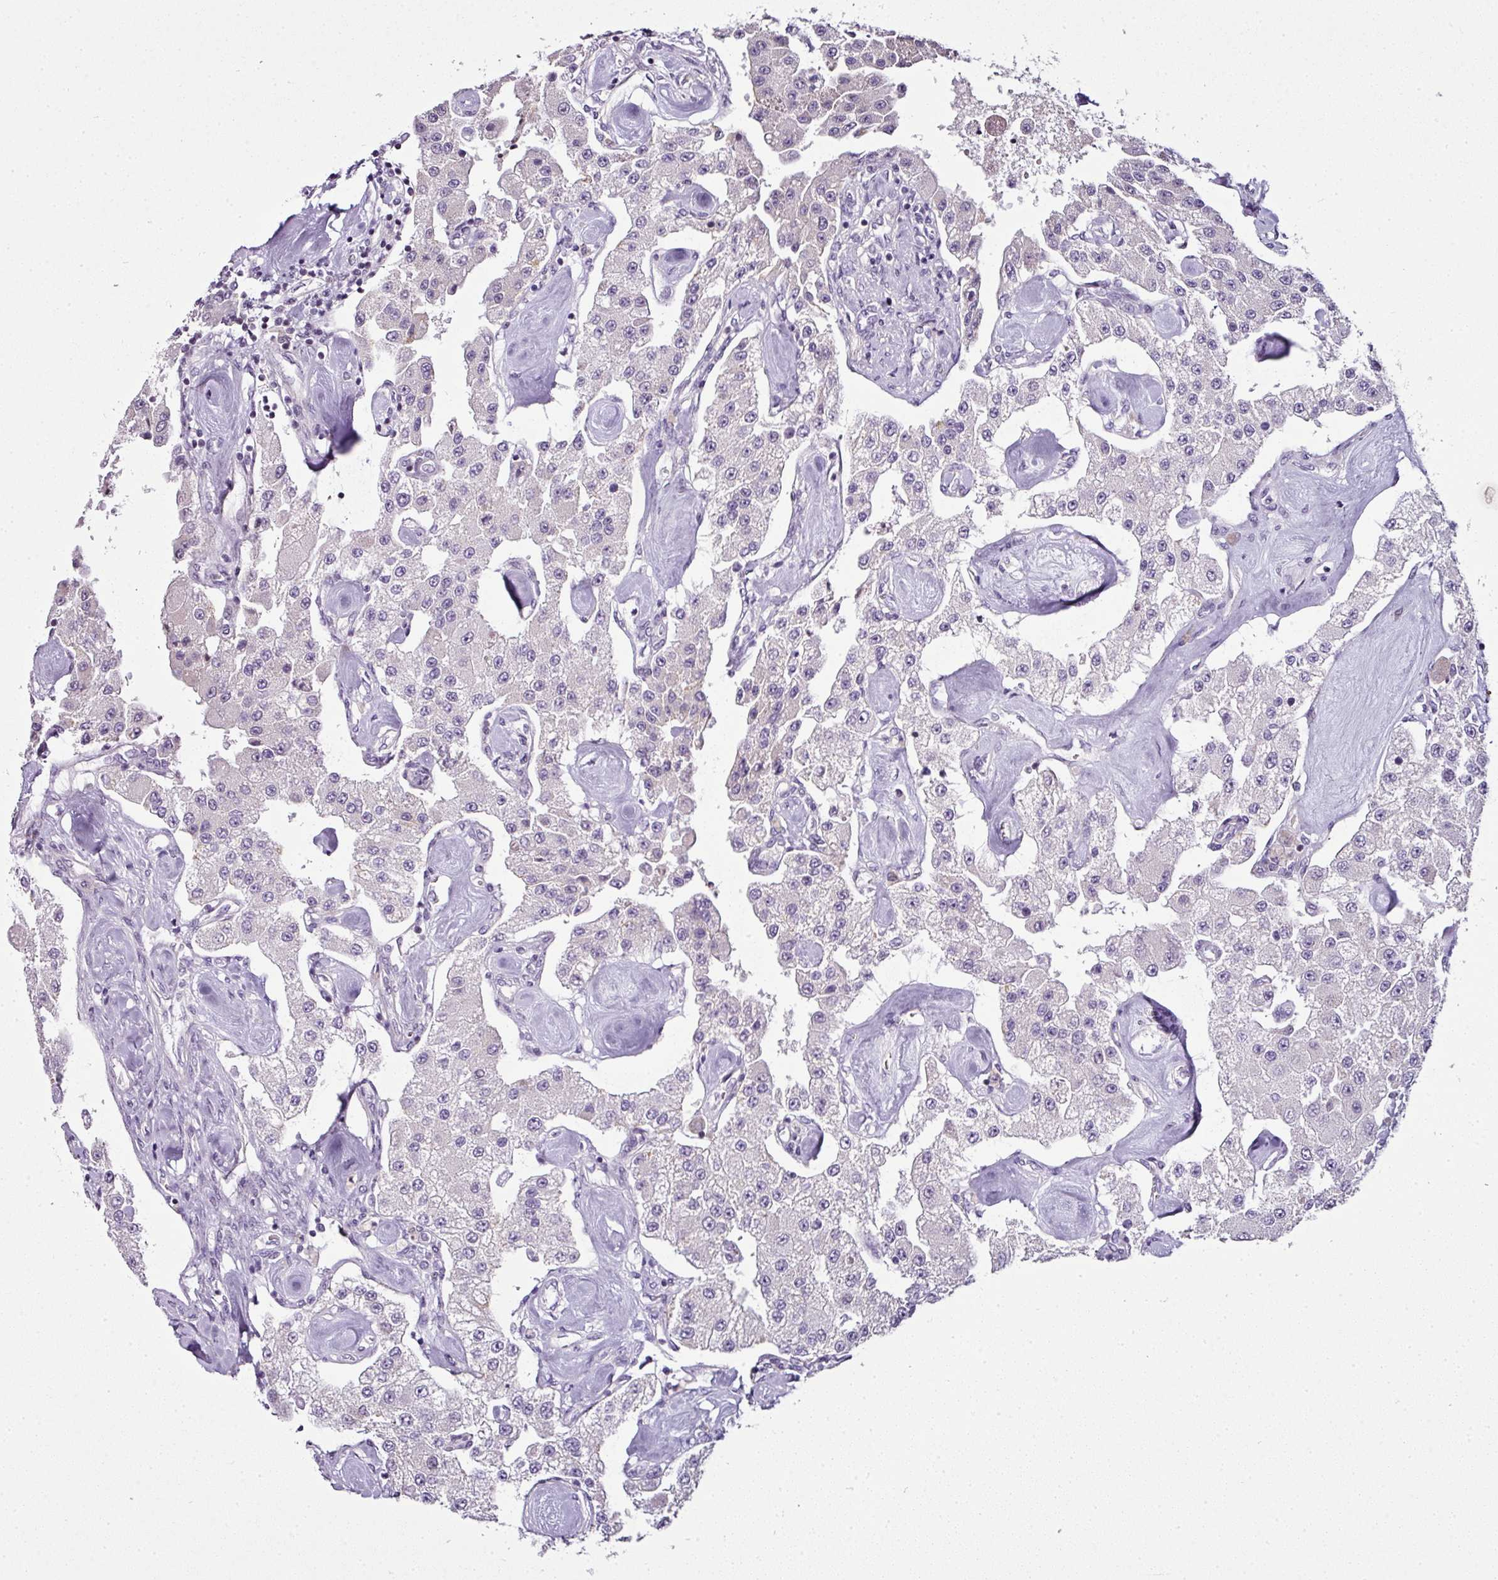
{"staining": {"intensity": "negative", "quantity": "none", "location": "none"}, "tissue": "carcinoid", "cell_type": "Tumor cells", "image_type": "cancer", "snomed": [{"axis": "morphology", "description": "Carcinoid, malignant, NOS"}, {"axis": "topography", "description": "Pancreas"}], "caption": "This micrograph is of carcinoid stained with immunohistochemistry (IHC) to label a protein in brown with the nuclei are counter-stained blue. There is no positivity in tumor cells. (Stains: DAB IHC with hematoxylin counter stain, Microscopy: brightfield microscopy at high magnification).", "gene": "TEX30", "patient": {"sex": "male", "age": 41}}